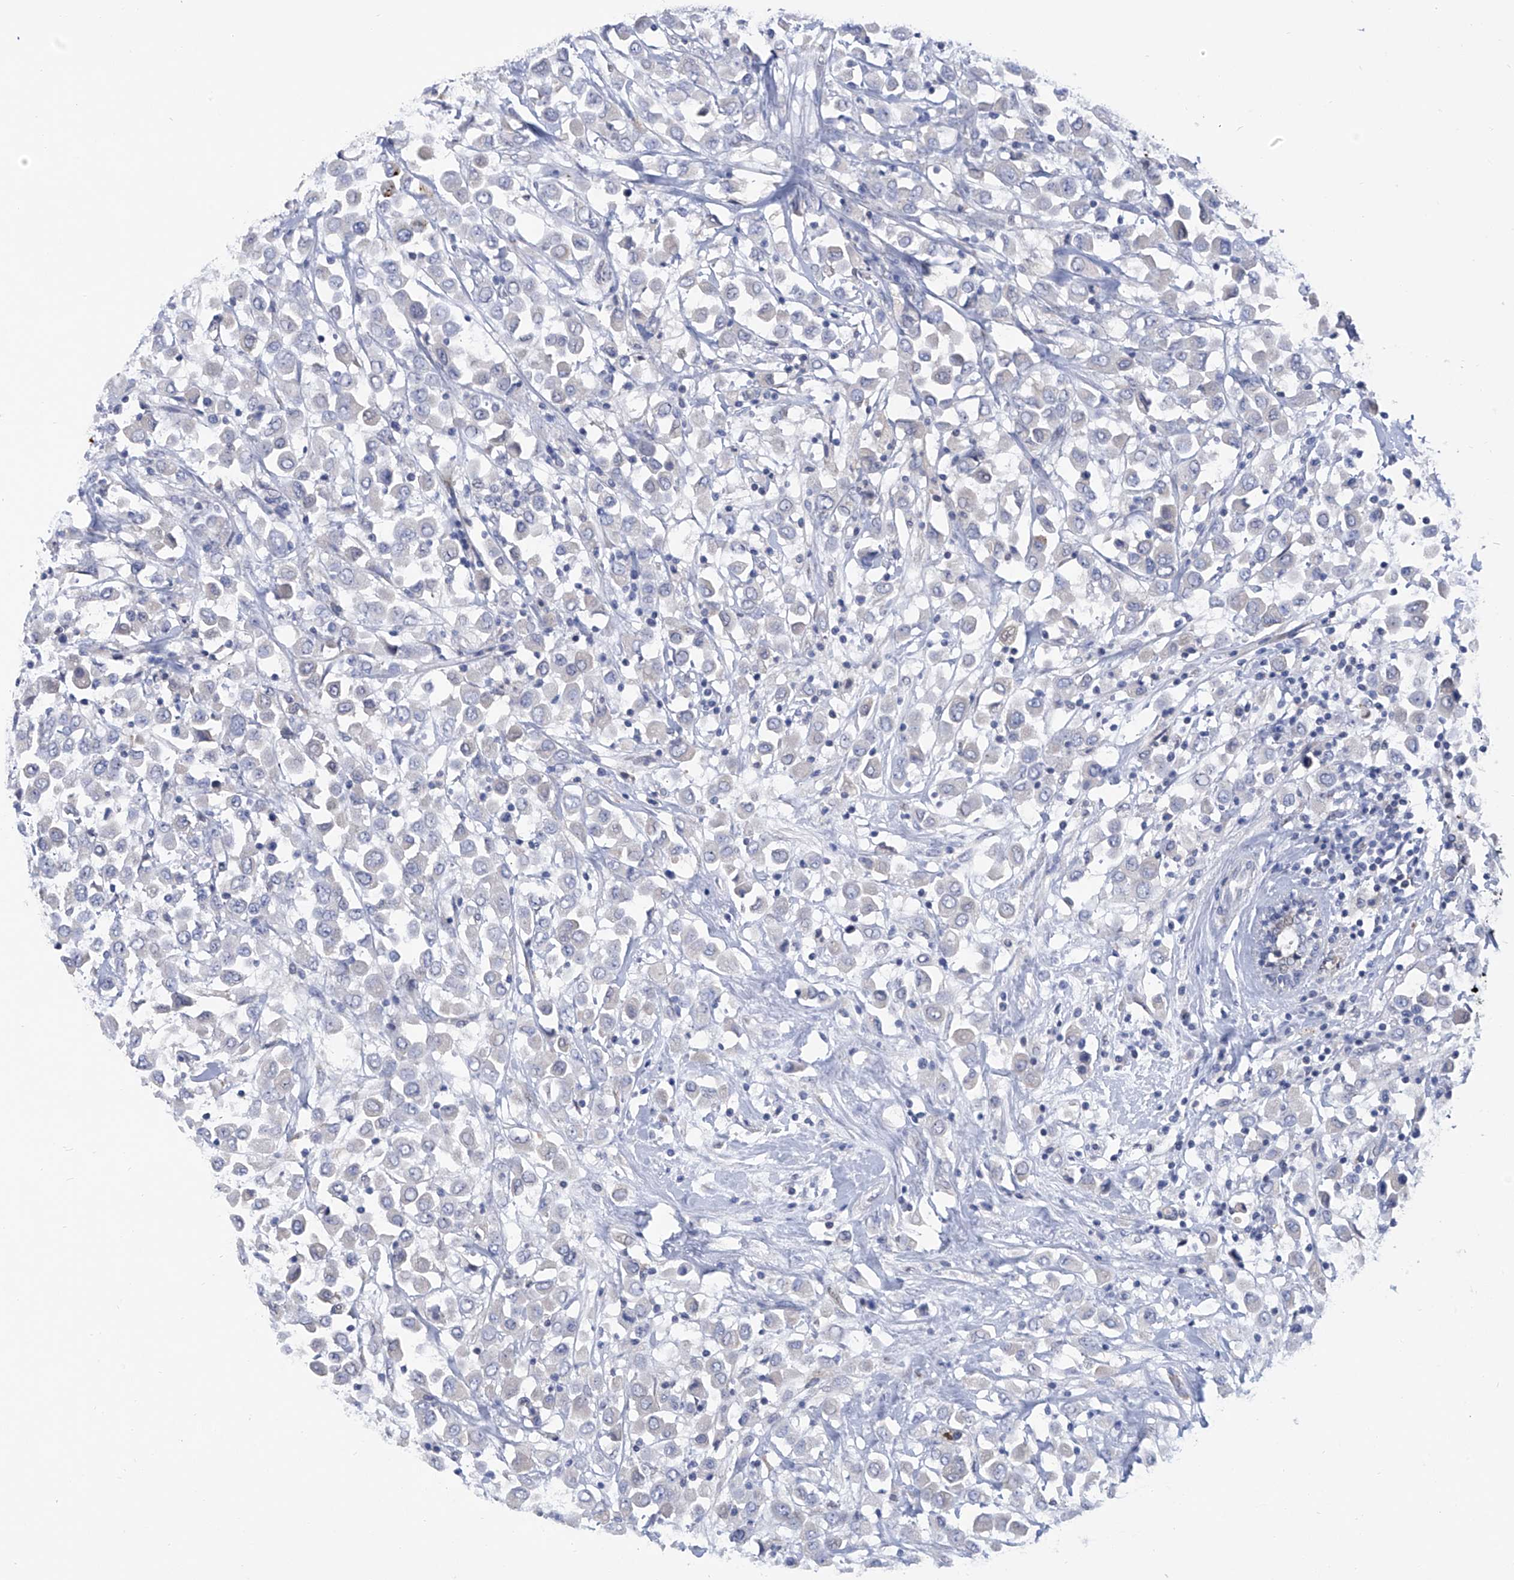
{"staining": {"intensity": "negative", "quantity": "none", "location": "none"}, "tissue": "breast cancer", "cell_type": "Tumor cells", "image_type": "cancer", "snomed": [{"axis": "morphology", "description": "Duct carcinoma"}, {"axis": "topography", "description": "Breast"}], "caption": "The immunohistochemistry (IHC) photomicrograph has no significant staining in tumor cells of breast cancer tissue.", "gene": "PHF20", "patient": {"sex": "female", "age": 61}}